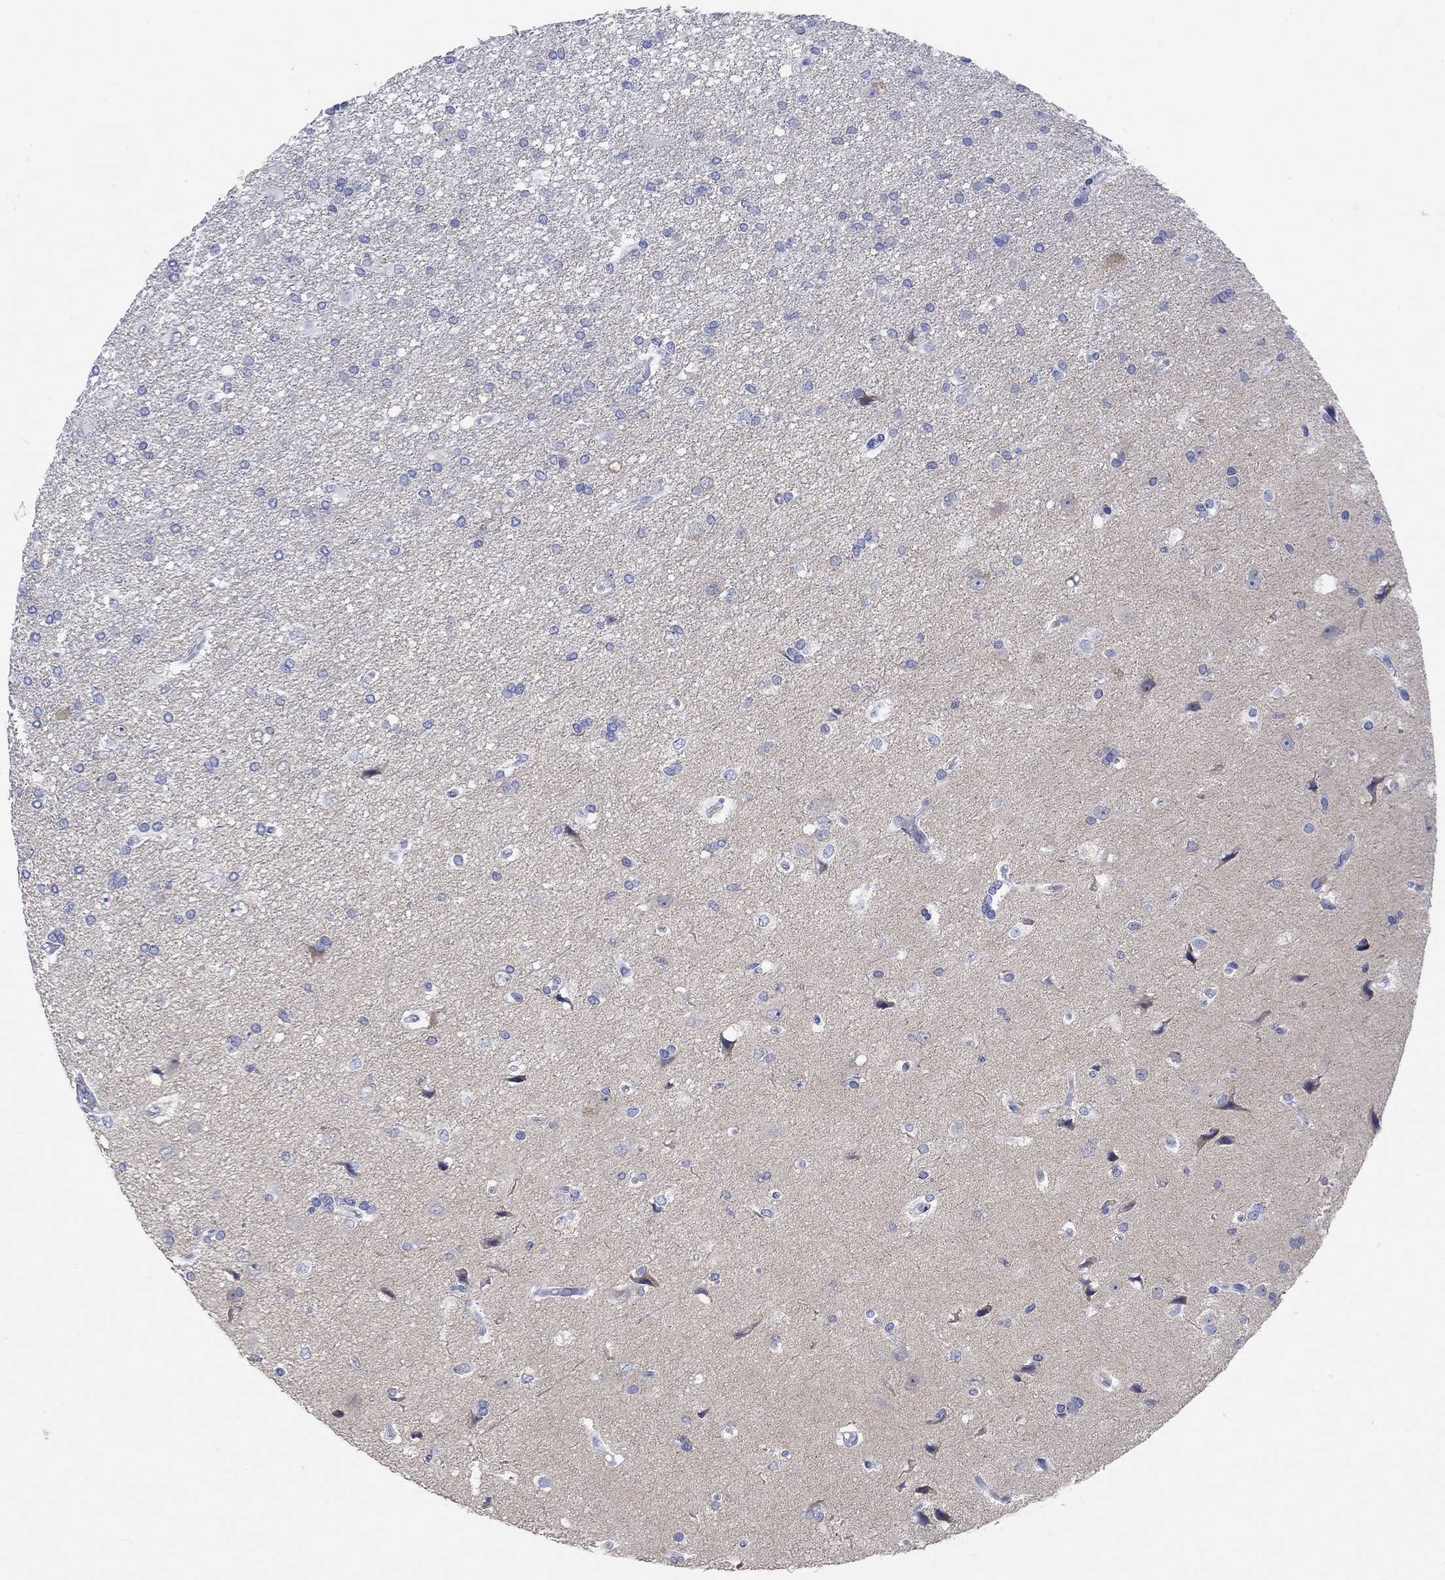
{"staining": {"intensity": "negative", "quantity": "none", "location": "none"}, "tissue": "glioma", "cell_type": "Tumor cells", "image_type": "cancer", "snomed": [{"axis": "morphology", "description": "Glioma, malignant, High grade"}, {"axis": "topography", "description": "Brain"}], "caption": "A histopathology image of human glioma is negative for staining in tumor cells.", "gene": "GRIA3", "patient": {"sex": "female", "age": 63}}